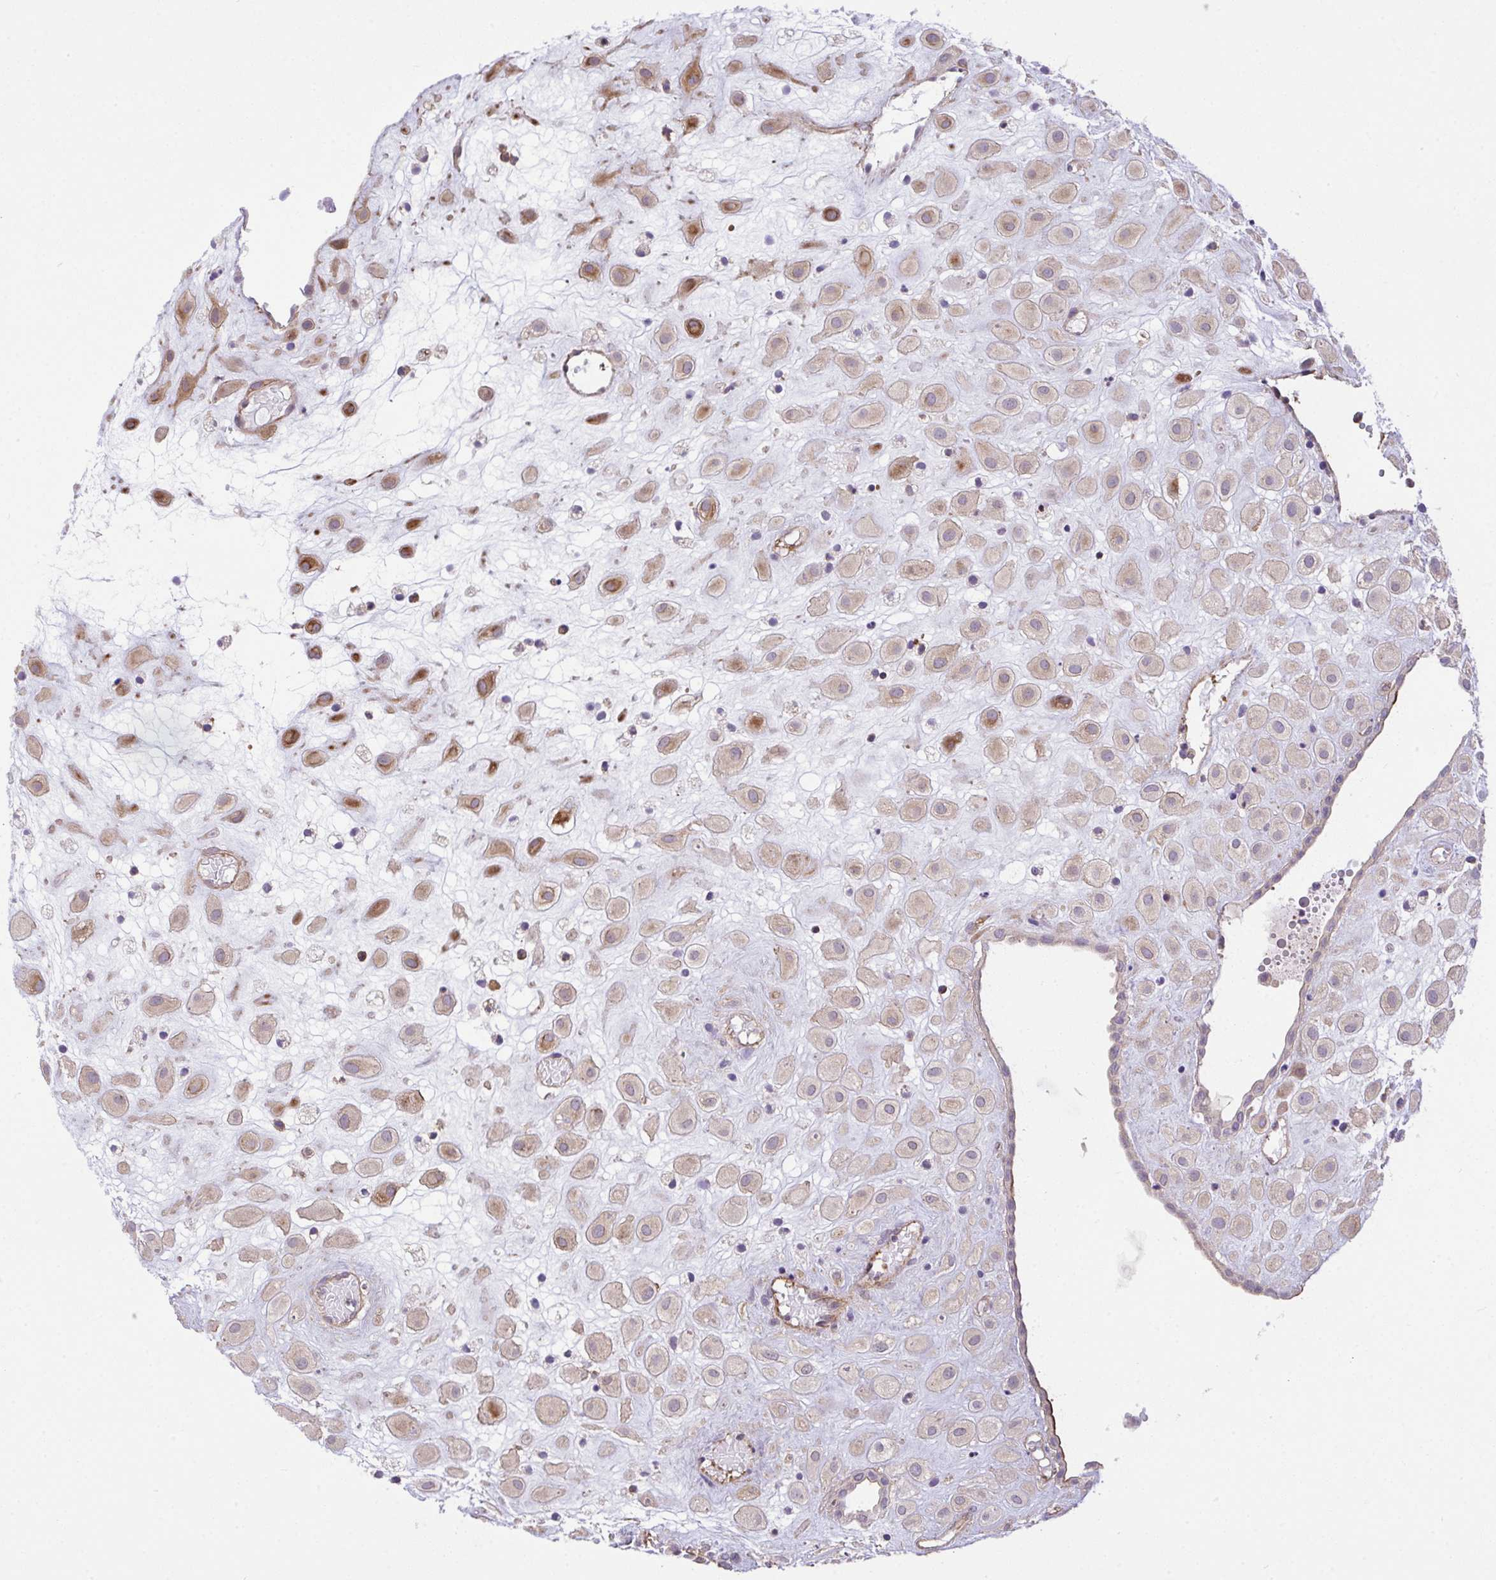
{"staining": {"intensity": "moderate", "quantity": "25%-75%", "location": "cytoplasmic/membranous"}, "tissue": "placenta", "cell_type": "Decidual cells", "image_type": "normal", "snomed": [{"axis": "morphology", "description": "Normal tissue, NOS"}, {"axis": "topography", "description": "Placenta"}], "caption": "This histopathology image reveals immunohistochemistry (IHC) staining of normal human placenta, with medium moderate cytoplasmic/membranous positivity in about 25%-75% of decidual cells.", "gene": "TMEM229A", "patient": {"sex": "female", "age": 24}}